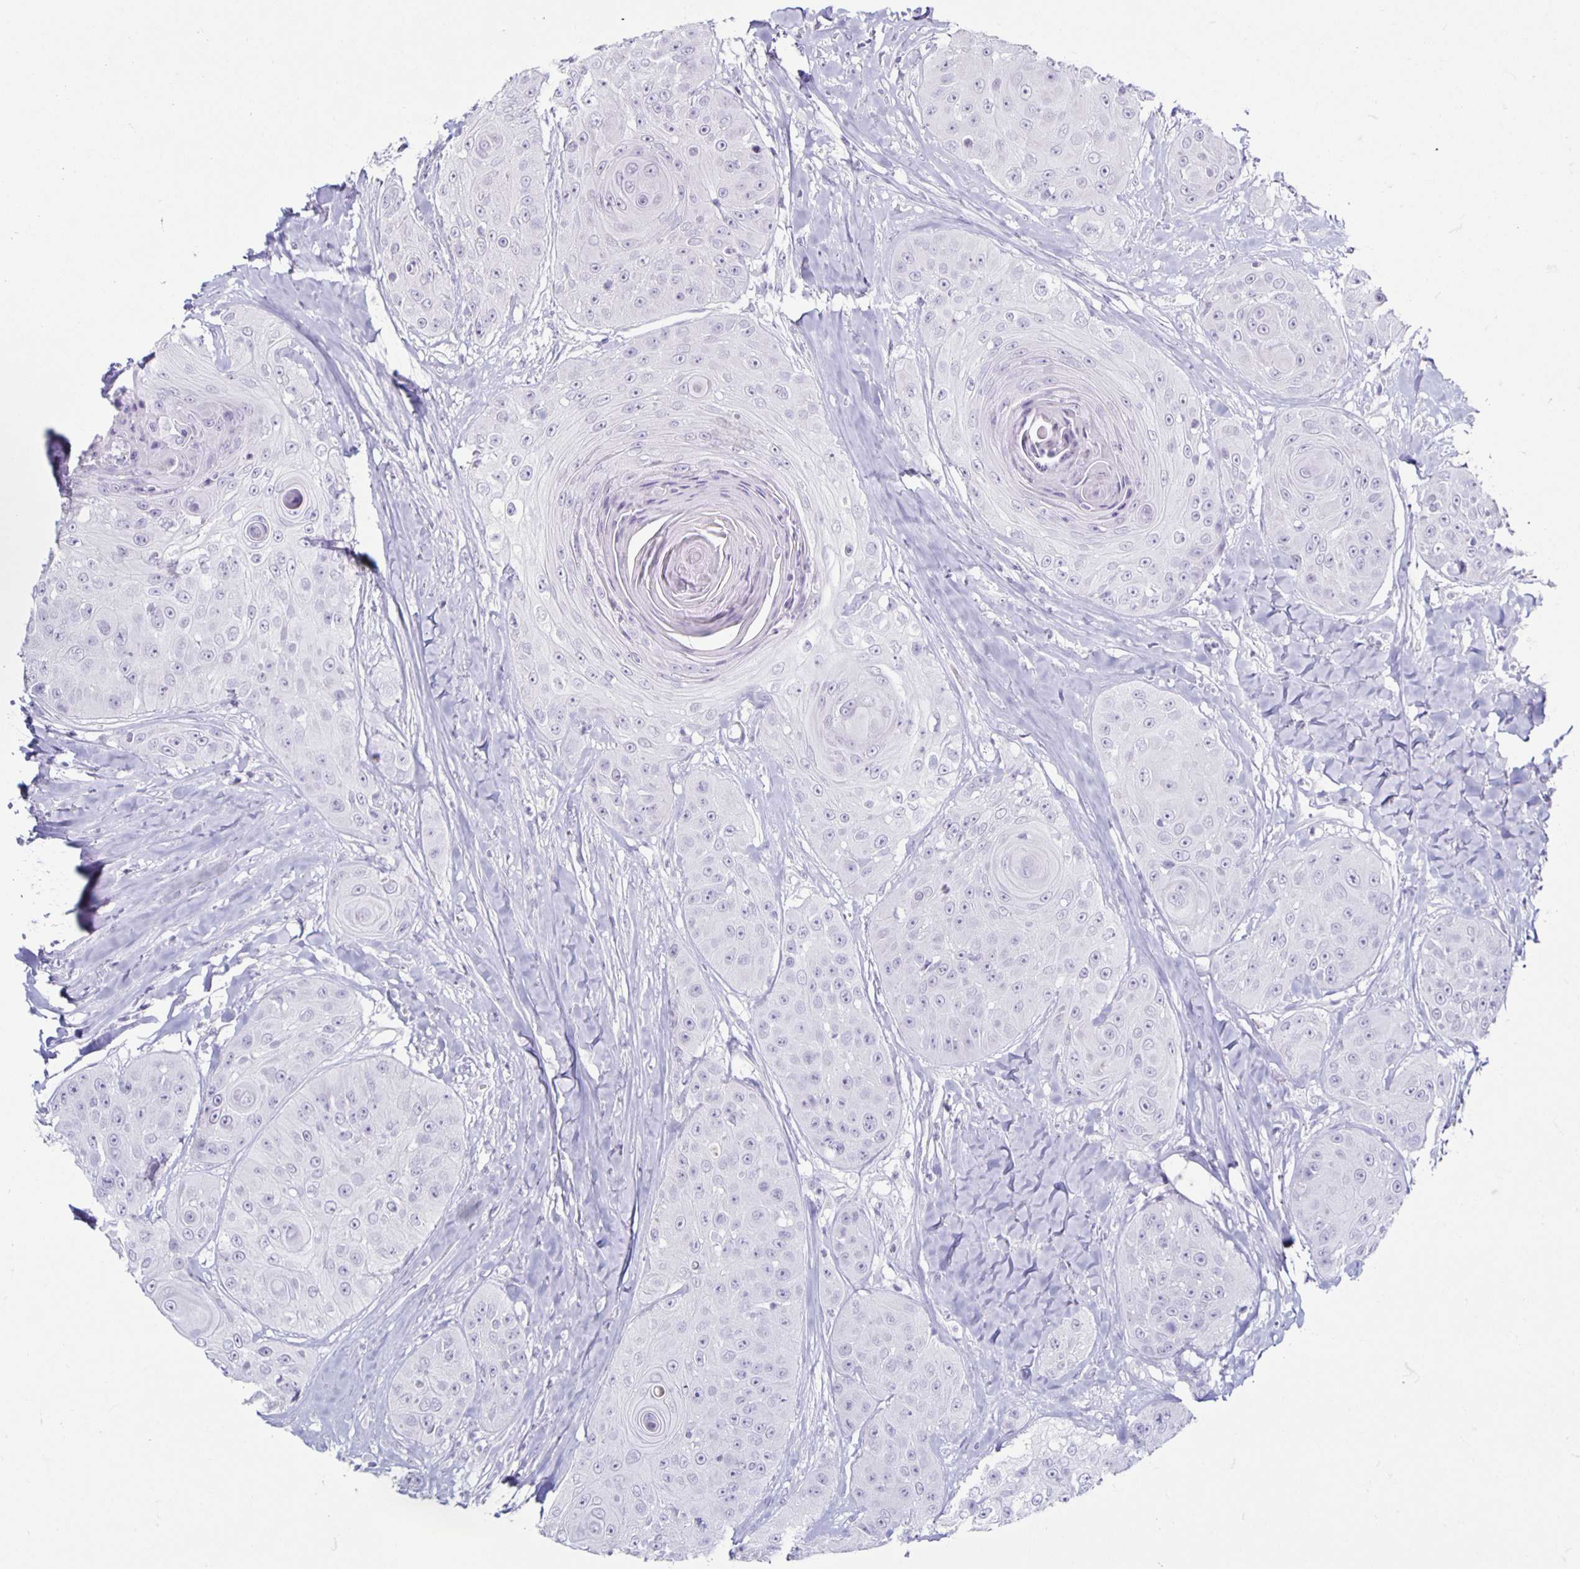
{"staining": {"intensity": "negative", "quantity": "none", "location": "none"}, "tissue": "head and neck cancer", "cell_type": "Tumor cells", "image_type": "cancer", "snomed": [{"axis": "morphology", "description": "Squamous cell carcinoma, NOS"}, {"axis": "topography", "description": "Head-Neck"}], "caption": "The image demonstrates no staining of tumor cells in head and neck cancer (squamous cell carcinoma). (DAB (3,3'-diaminobenzidine) IHC visualized using brightfield microscopy, high magnification).", "gene": "CT45A5", "patient": {"sex": "male", "age": 83}}